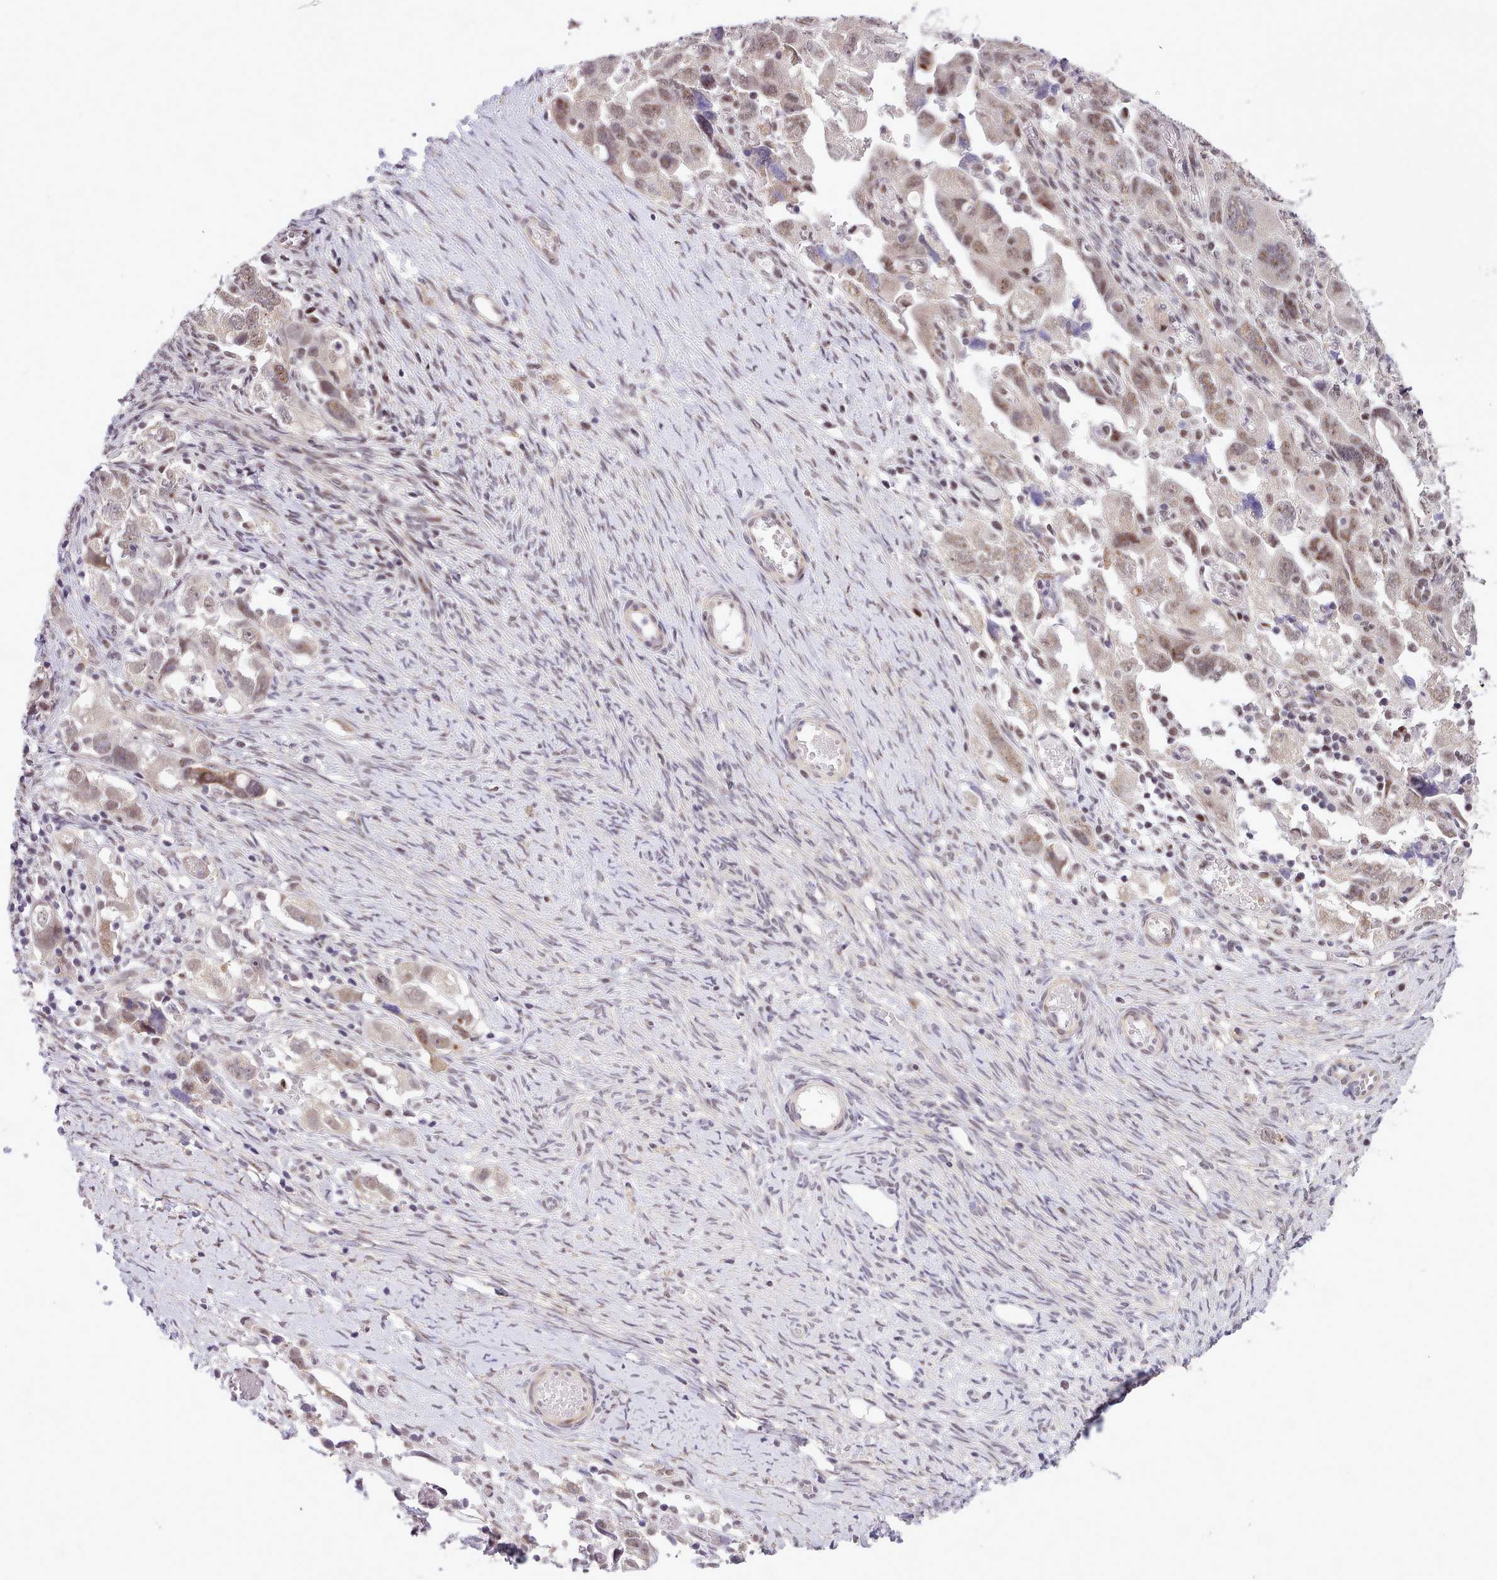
{"staining": {"intensity": "moderate", "quantity": ">75%", "location": "nuclear"}, "tissue": "ovarian cancer", "cell_type": "Tumor cells", "image_type": "cancer", "snomed": [{"axis": "morphology", "description": "Carcinoma, NOS"}, {"axis": "morphology", "description": "Cystadenocarcinoma, serous, NOS"}, {"axis": "topography", "description": "Ovary"}], "caption": "This histopathology image reveals IHC staining of human serous cystadenocarcinoma (ovarian), with medium moderate nuclear positivity in approximately >75% of tumor cells.", "gene": "HOXB7", "patient": {"sex": "female", "age": 69}}